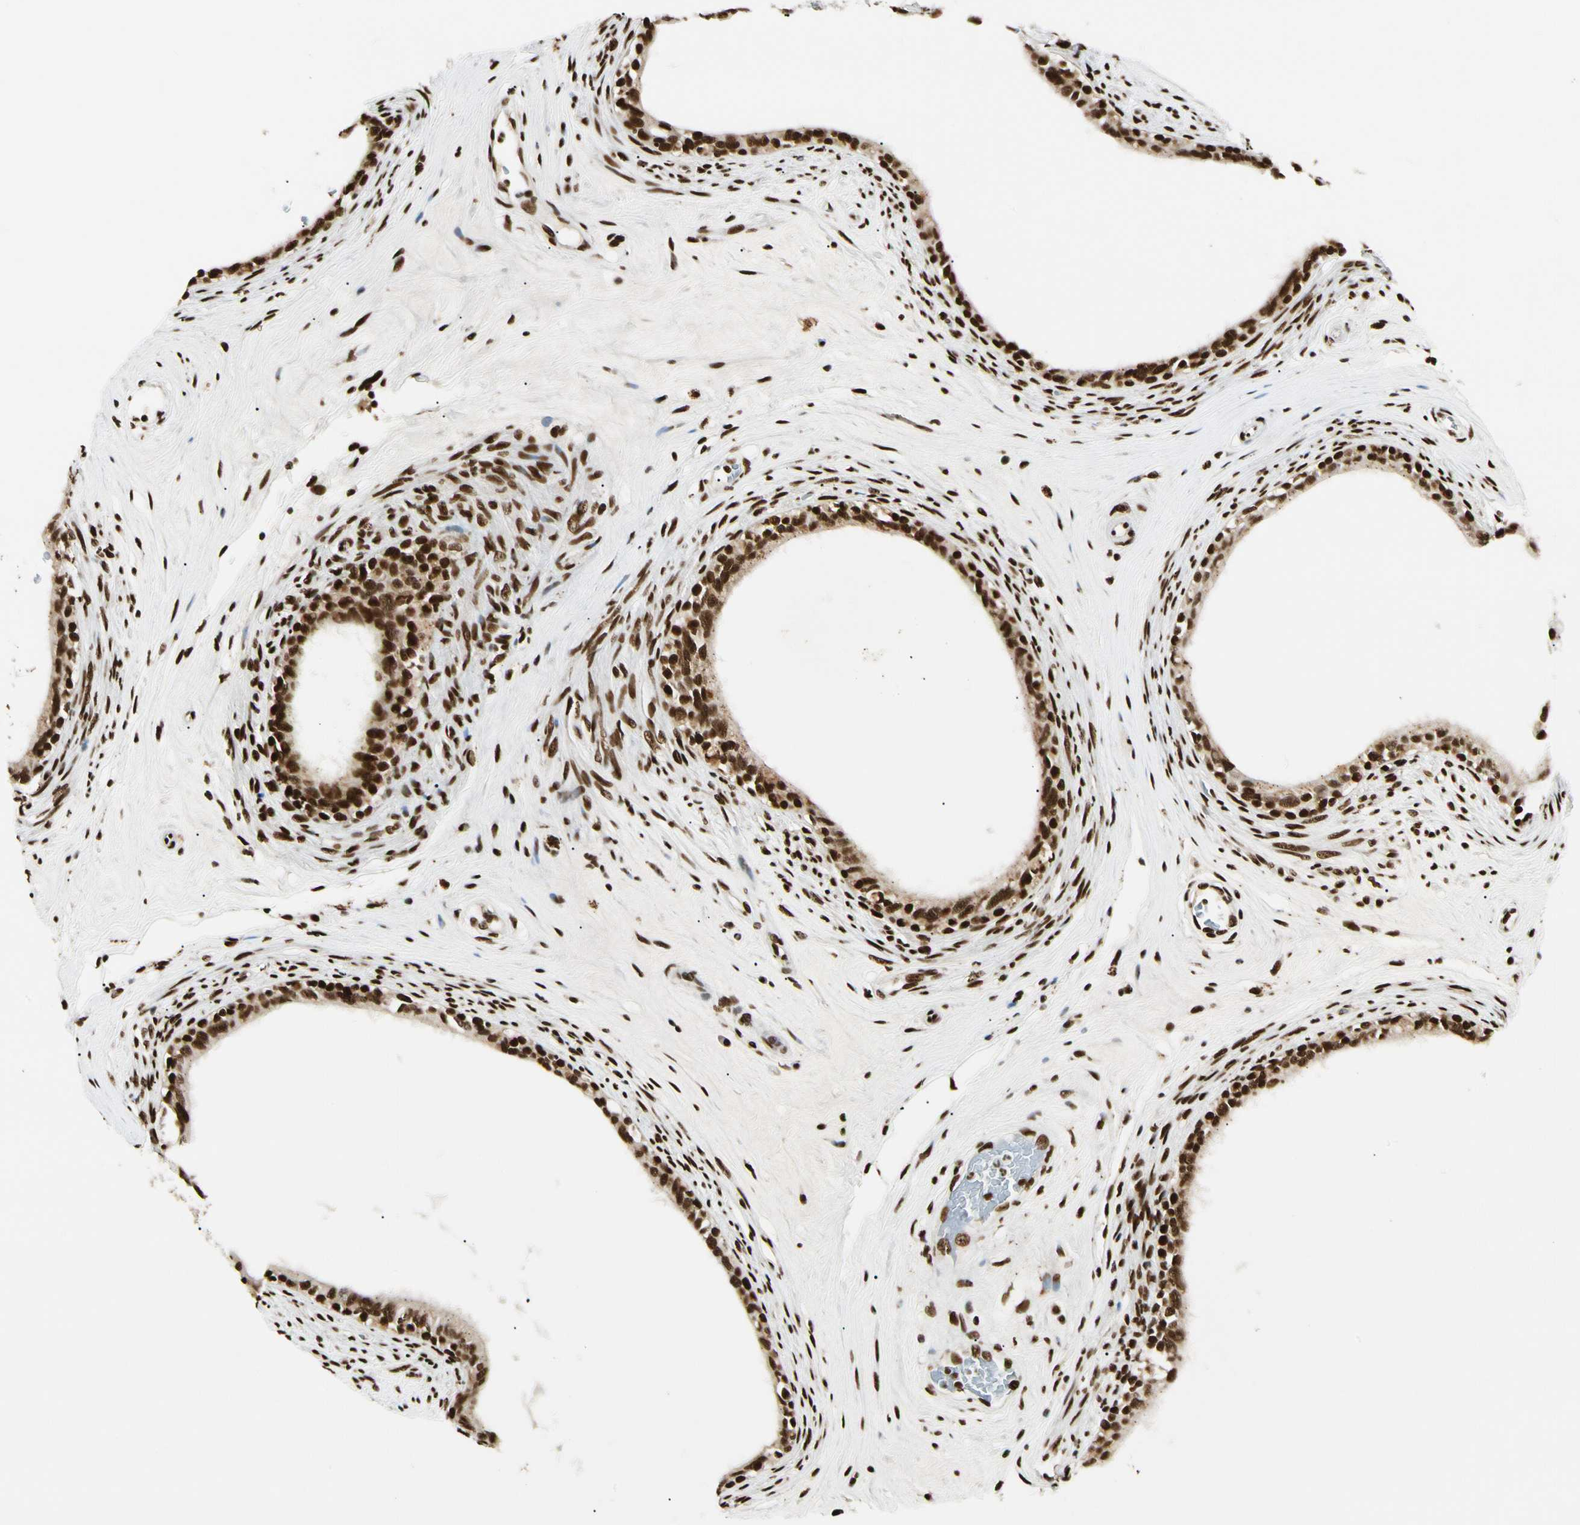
{"staining": {"intensity": "strong", "quantity": "25%-75%", "location": "cytoplasmic/membranous,nuclear"}, "tissue": "epididymis", "cell_type": "Glandular cells", "image_type": "normal", "snomed": [{"axis": "morphology", "description": "Normal tissue, NOS"}, {"axis": "morphology", "description": "Inflammation, NOS"}, {"axis": "topography", "description": "Epididymis"}], "caption": "A high-resolution histopathology image shows IHC staining of benign epididymis, which displays strong cytoplasmic/membranous,nuclear staining in about 25%-75% of glandular cells. The staining was performed using DAB, with brown indicating positive protein expression. Nuclei are stained blue with hematoxylin.", "gene": "FUS", "patient": {"sex": "male", "age": 84}}